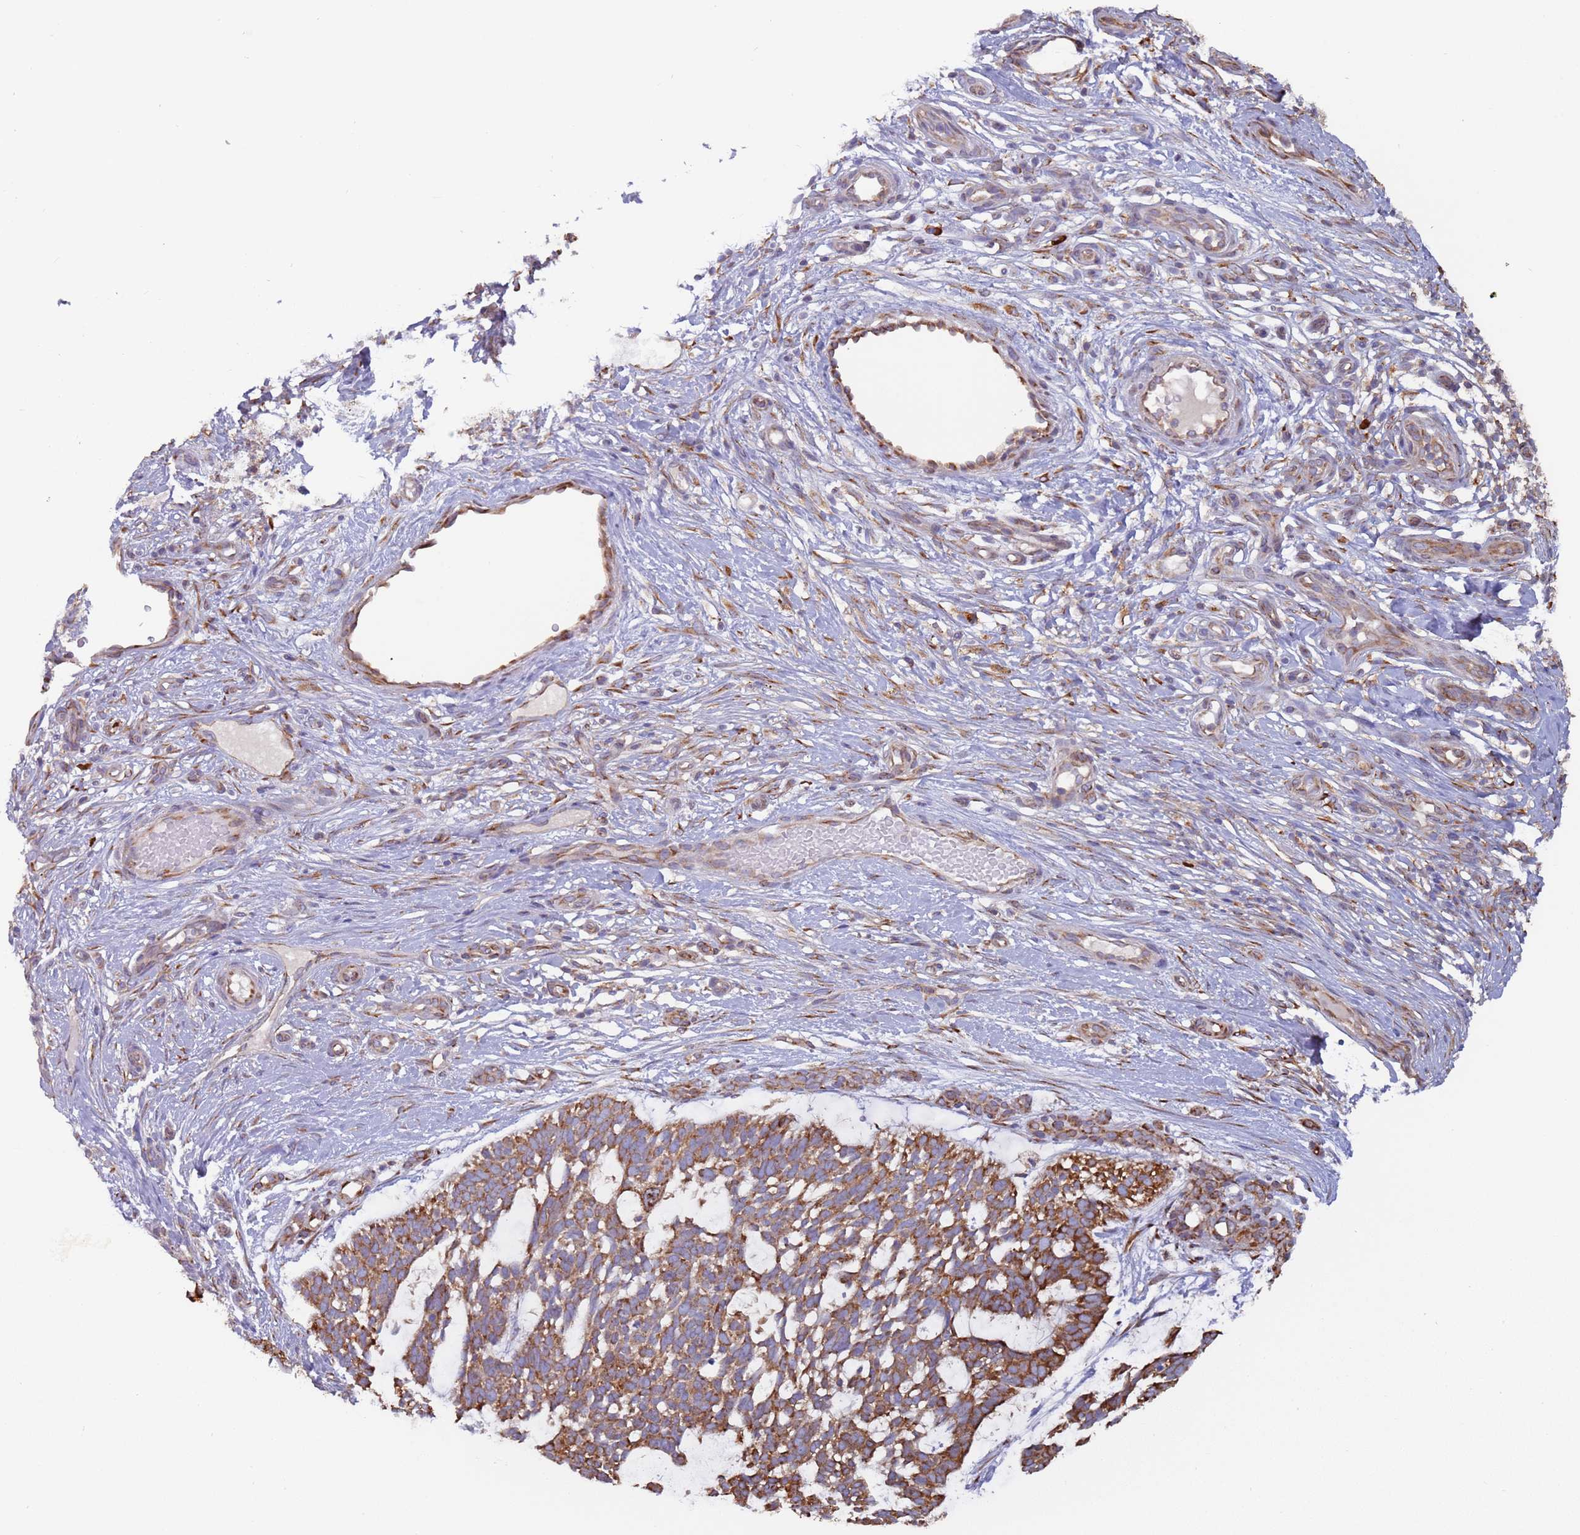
{"staining": {"intensity": "strong", "quantity": ">75%", "location": "cytoplasmic/membranous"}, "tissue": "skin cancer", "cell_type": "Tumor cells", "image_type": "cancer", "snomed": [{"axis": "morphology", "description": "Basal cell carcinoma"}, {"axis": "topography", "description": "Skin"}], "caption": "The immunohistochemical stain highlights strong cytoplasmic/membranous positivity in tumor cells of skin cancer tissue.", "gene": "ZNF844", "patient": {"sex": "male", "age": 88}}